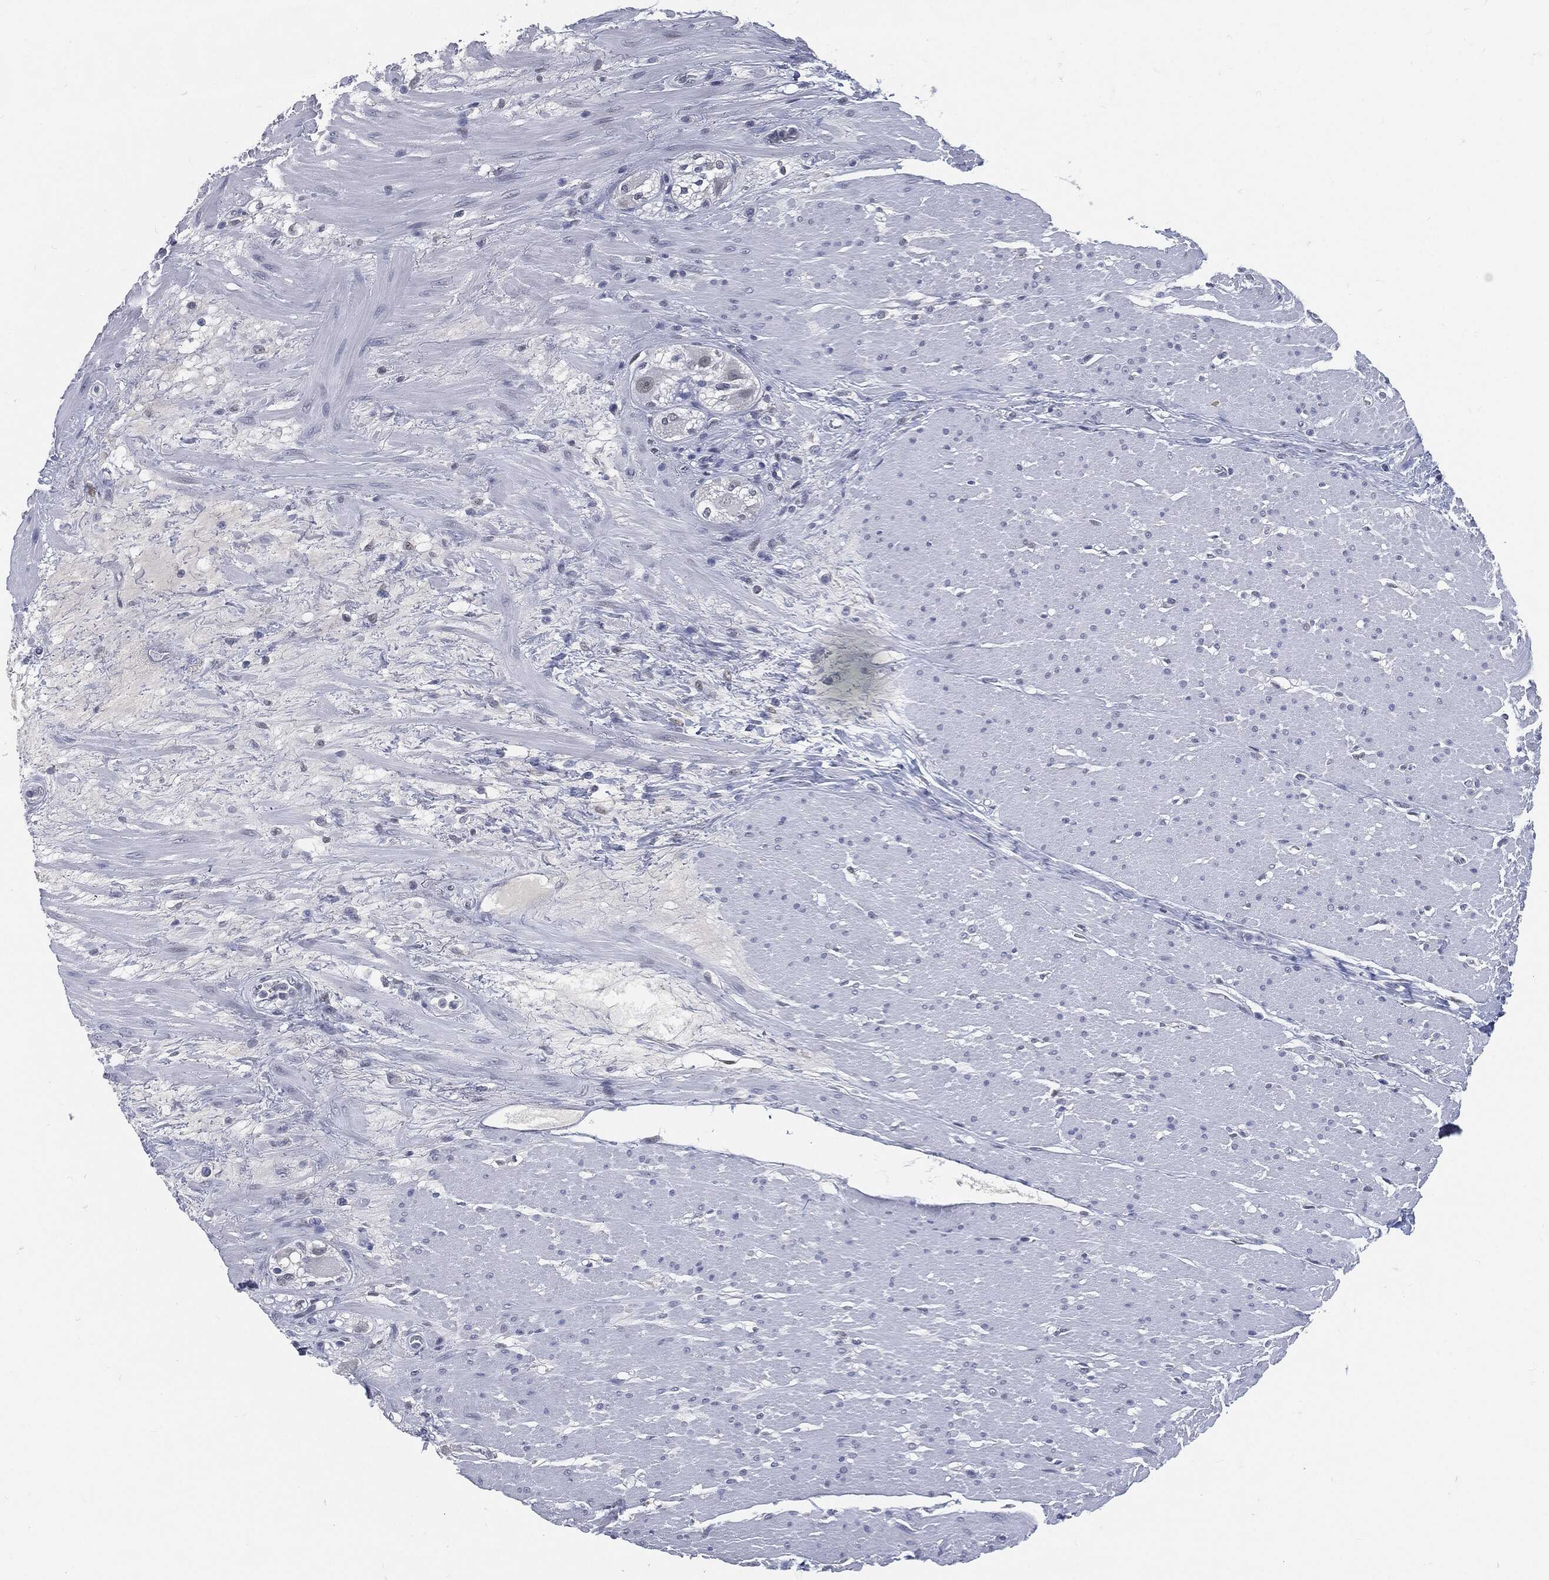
{"staining": {"intensity": "negative", "quantity": "none", "location": "none"}, "tissue": "smooth muscle", "cell_type": "Smooth muscle cells", "image_type": "normal", "snomed": [{"axis": "morphology", "description": "Normal tissue, NOS"}, {"axis": "topography", "description": "Soft tissue"}, {"axis": "topography", "description": "Smooth muscle"}], "caption": "High magnification brightfield microscopy of unremarkable smooth muscle stained with DAB (3,3'-diaminobenzidine) (brown) and counterstained with hematoxylin (blue): smooth muscle cells show no significant positivity. (Stains: DAB (3,3'-diaminobenzidine) IHC with hematoxylin counter stain, Microscopy: brightfield microscopy at high magnification).", "gene": "PROM1", "patient": {"sex": "male", "age": 72}}